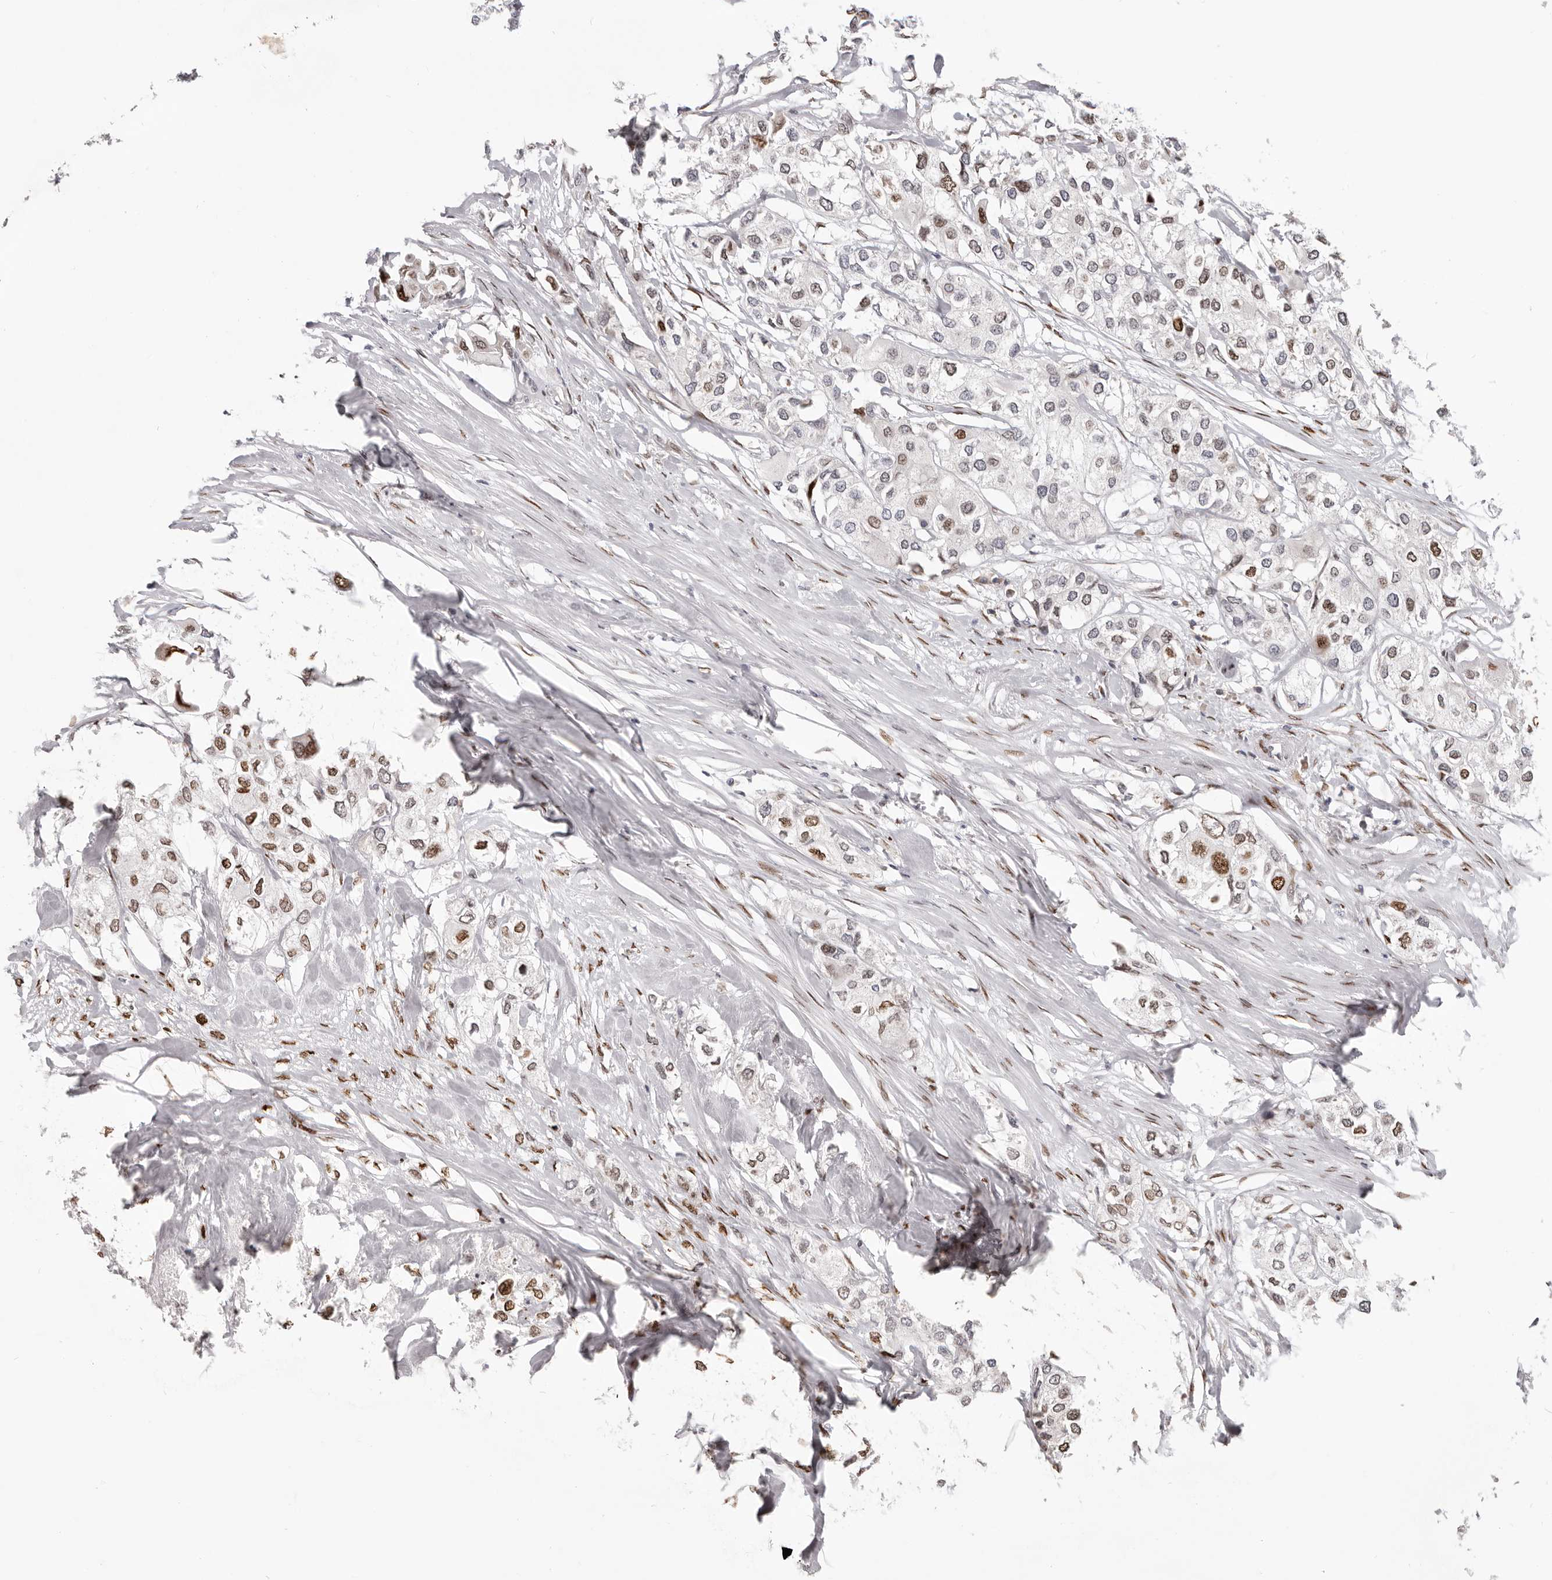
{"staining": {"intensity": "moderate", "quantity": ">75%", "location": "nuclear"}, "tissue": "urothelial cancer", "cell_type": "Tumor cells", "image_type": "cancer", "snomed": [{"axis": "morphology", "description": "Urothelial carcinoma, High grade"}, {"axis": "topography", "description": "Urinary bladder"}], "caption": "Urothelial cancer tissue exhibits moderate nuclear staining in about >75% of tumor cells, visualized by immunohistochemistry.", "gene": "SRP19", "patient": {"sex": "male", "age": 64}}